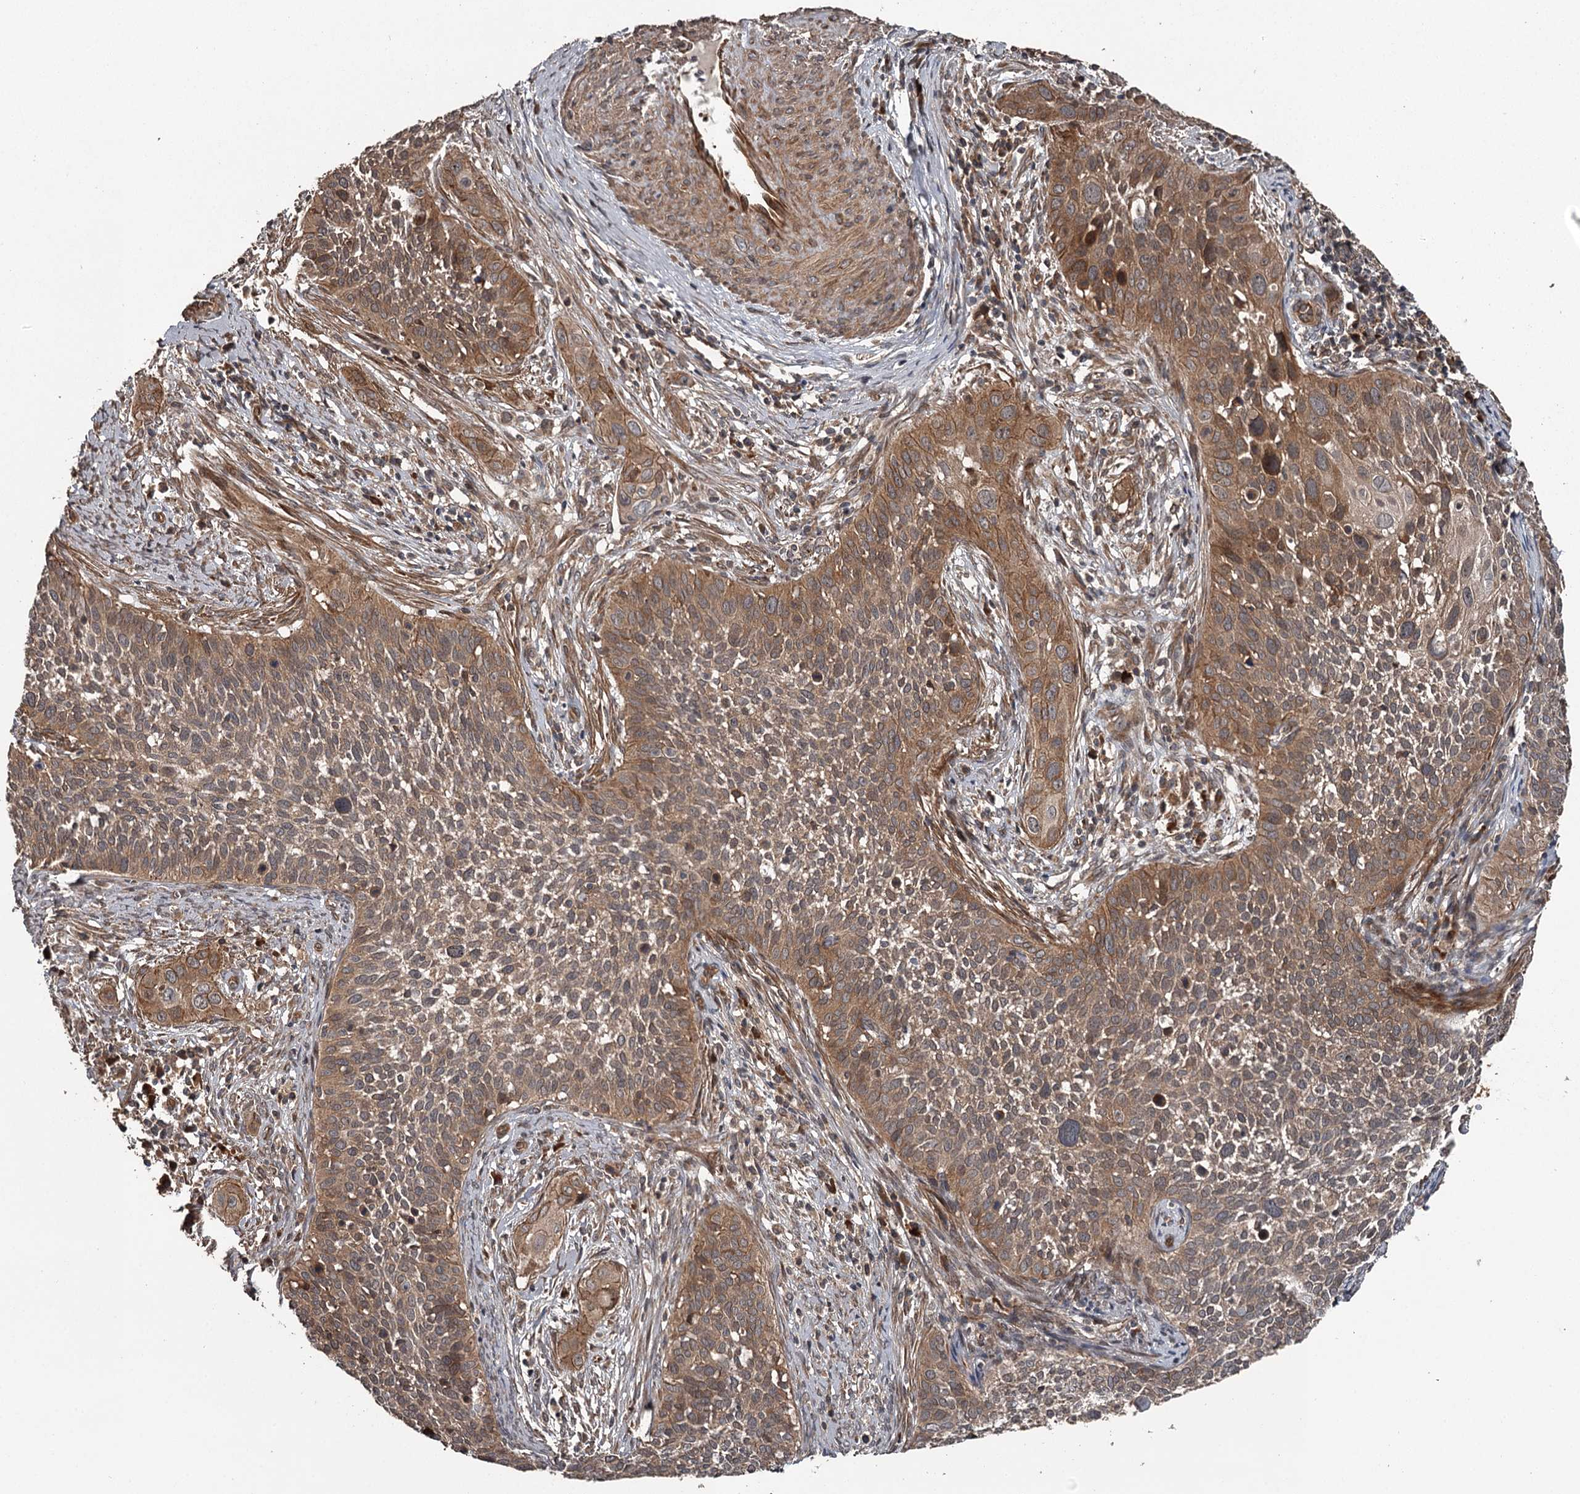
{"staining": {"intensity": "moderate", "quantity": ">75%", "location": "cytoplasmic/membranous"}, "tissue": "cervical cancer", "cell_type": "Tumor cells", "image_type": "cancer", "snomed": [{"axis": "morphology", "description": "Squamous cell carcinoma, NOS"}, {"axis": "topography", "description": "Cervix"}], "caption": "Immunohistochemistry micrograph of neoplastic tissue: human squamous cell carcinoma (cervical) stained using immunohistochemistry exhibits medium levels of moderate protein expression localized specifically in the cytoplasmic/membranous of tumor cells, appearing as a cytoplasmic/membranous brown color.", "gene": "RAB21", "patient": {"sex": "female", "age": 34}}